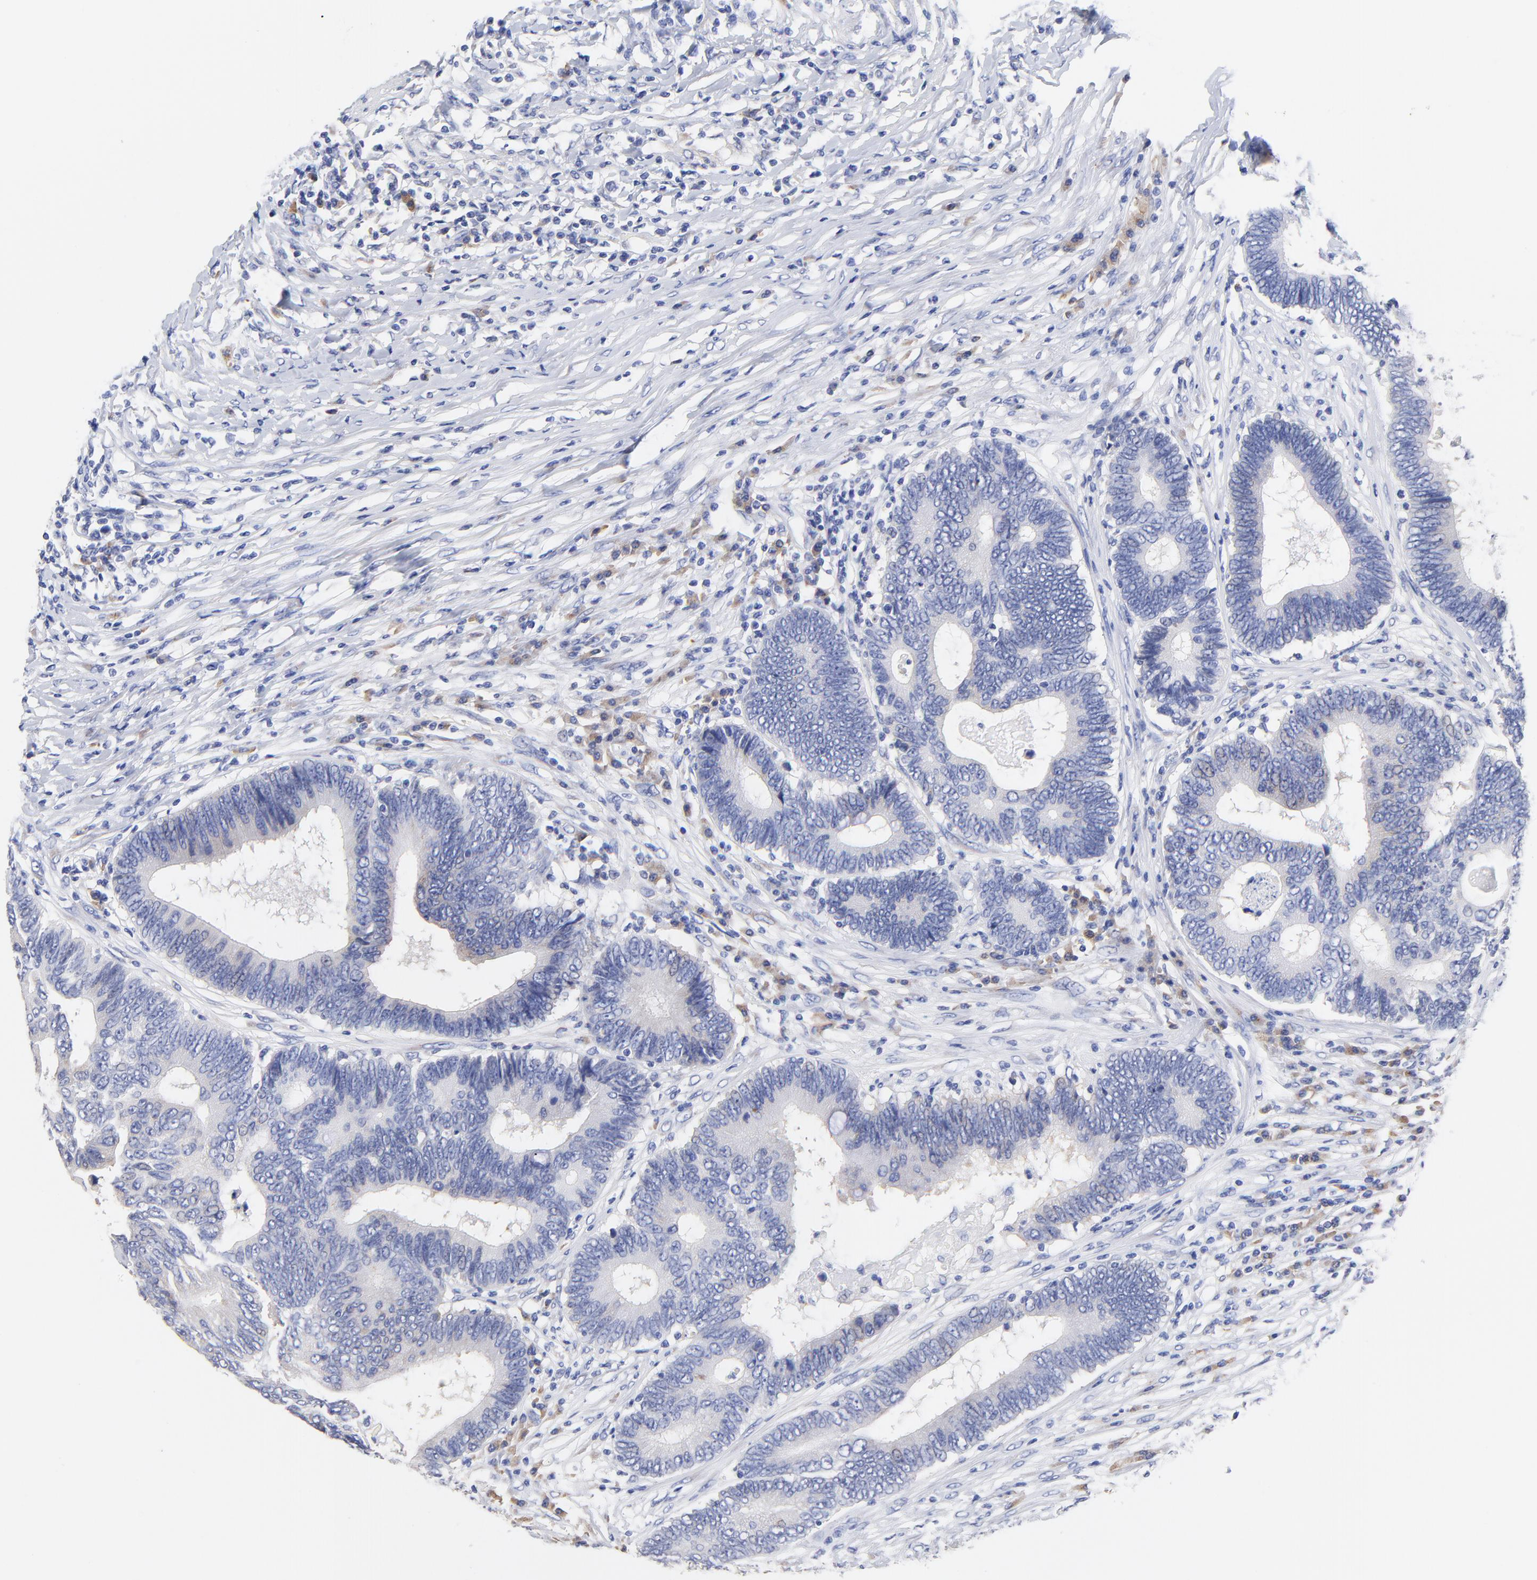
{"staining": {"intensity": "weak", "quantity": "<25%", "location": "cytoplasmic/membranous"}, "tissue": "colorectal cancer", "cell_type": "Tumor cells", "image_type": "cancer", "snomed": [{"axis": "morphology", "description": "Adenocarcinoma, NOS"}, {"axis": "topography", "description": "Colon"}], "caption": "A photomicrograph of colorectal adenocarcinoma stained for a protein reveals no brown staining in tumor cells. Brightfield microscopy of immunohistochemistry stained with DAB (brown) and hematoxylin (blue), captured at high magnification.", "gene": "LAX1", "patient": {"sex": "female", "age": 78}}